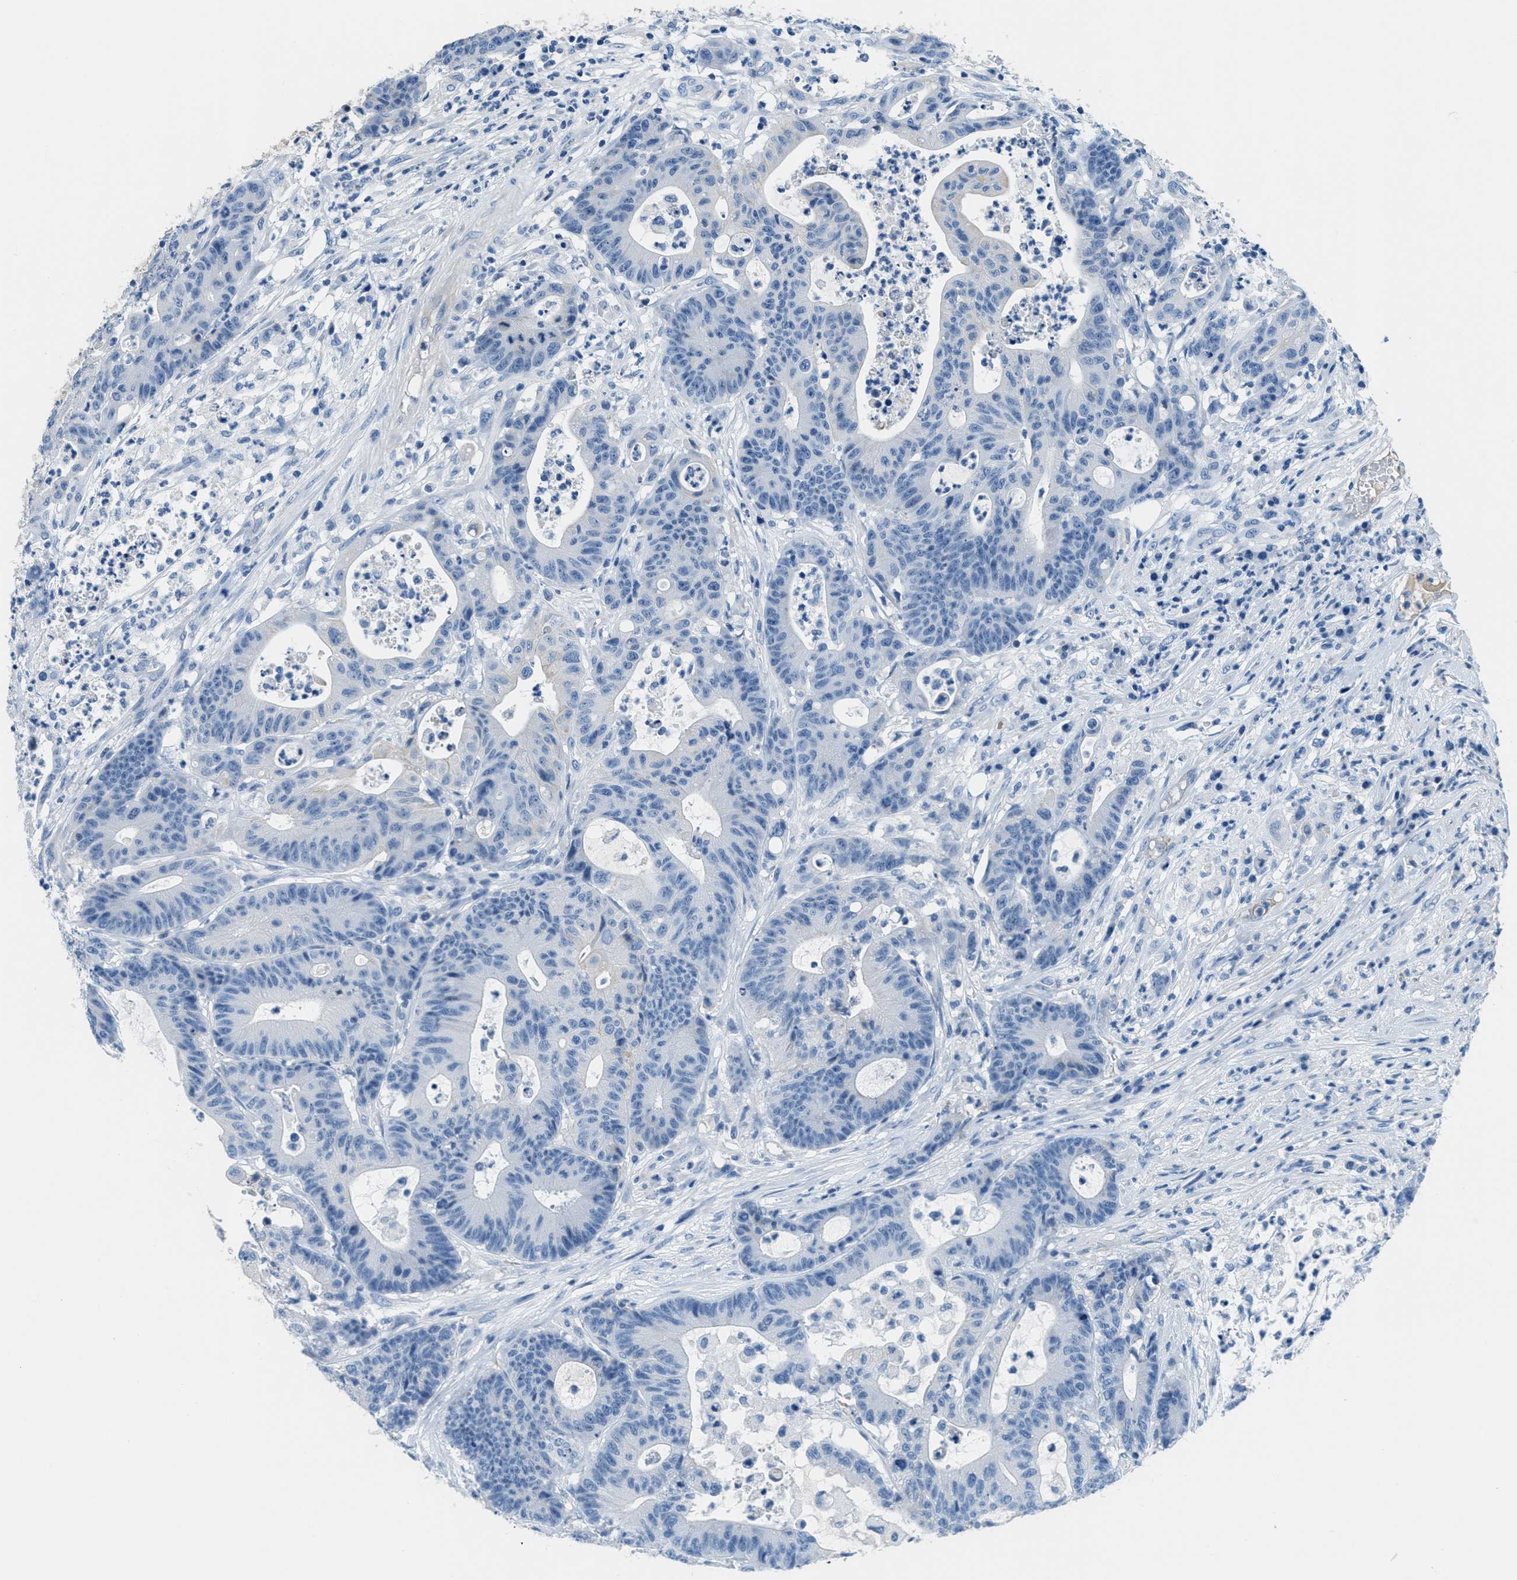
{"staining": {"intensity": "negative", "quantity": "none", "location": "none"}, "tissue": "colorectal cancer", "cell_type": "Tumor cells", "image_type": "cancer", "snomed": [{"axis": "morphology", "description": "Adenocarcinoma, NOS"}, {"axis": "topography", "description": "Colon"}], "caption": "Immunohistochemical staining of colorectal adenocarcinoma shows no significant staining in tumor cells. Brightfield microscopy of immunohistochemistry (IHC) stained with DAB (brown) and hematoxylin (blue), captured at high magnification.", "gene": "MGARP", "patient": {"sex": "female", "age": 84}}